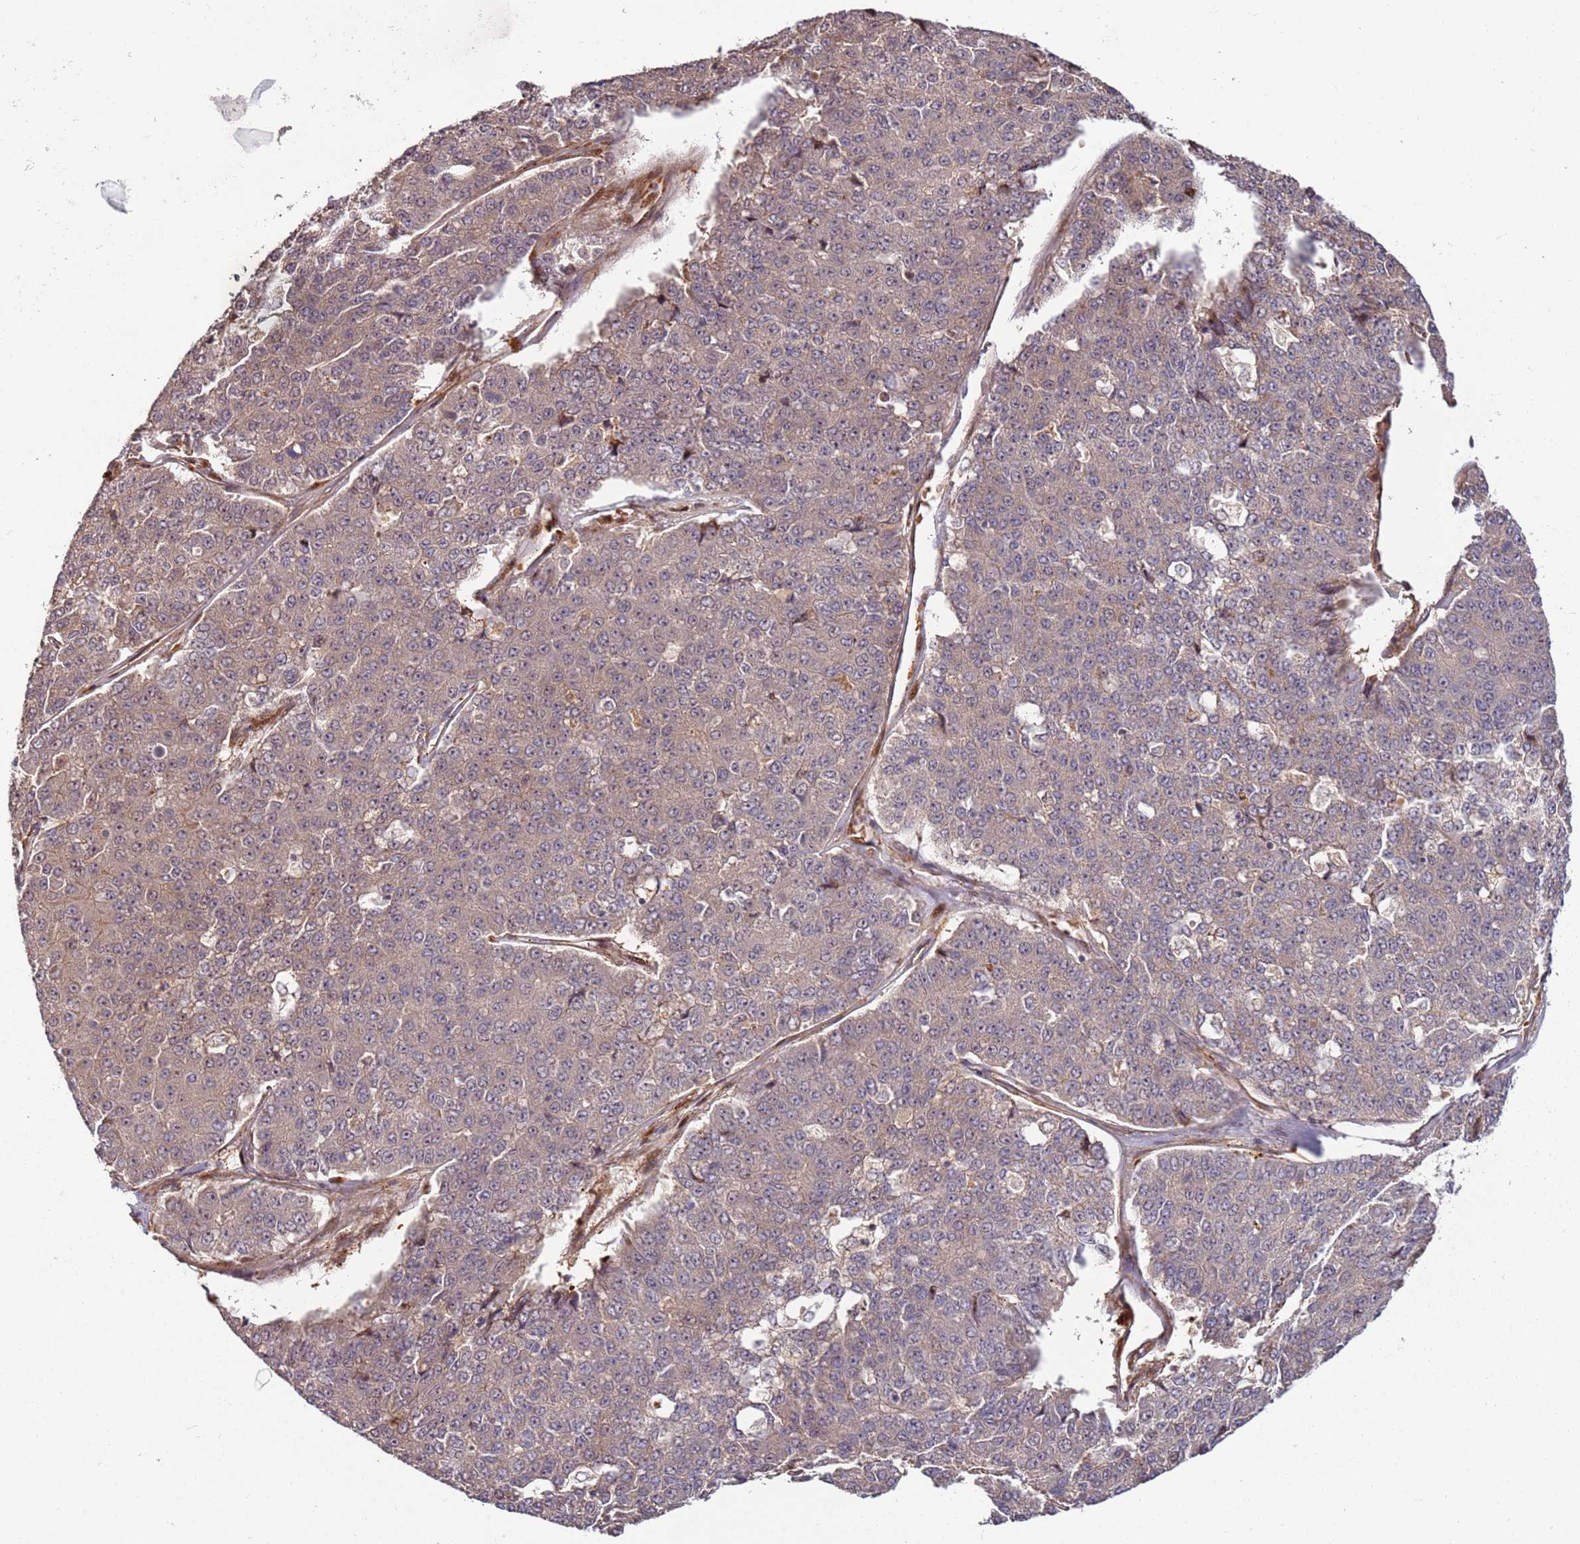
{"staining": {"intensity": "moderate", "quantity": "<25%", "location": "nuclear"}, "tissue": "pancreatic cancer", "cell_type": "Tumor cells", "image_type": "cancer", "snomed": [{"axis": "morphology", "description": "Adenocarcinoma, NOS"}, {"axis": "topography", "description": "Pancreas"}], "caption": "Human pancreatic cancer (adenocarcinoma) stained for a protein (brown) reveals moderate nuclear positive expression in approximately <25% of tumor cells.", "gene": "RHBDL1", "patient": {"sex": "male", "age": 50}}